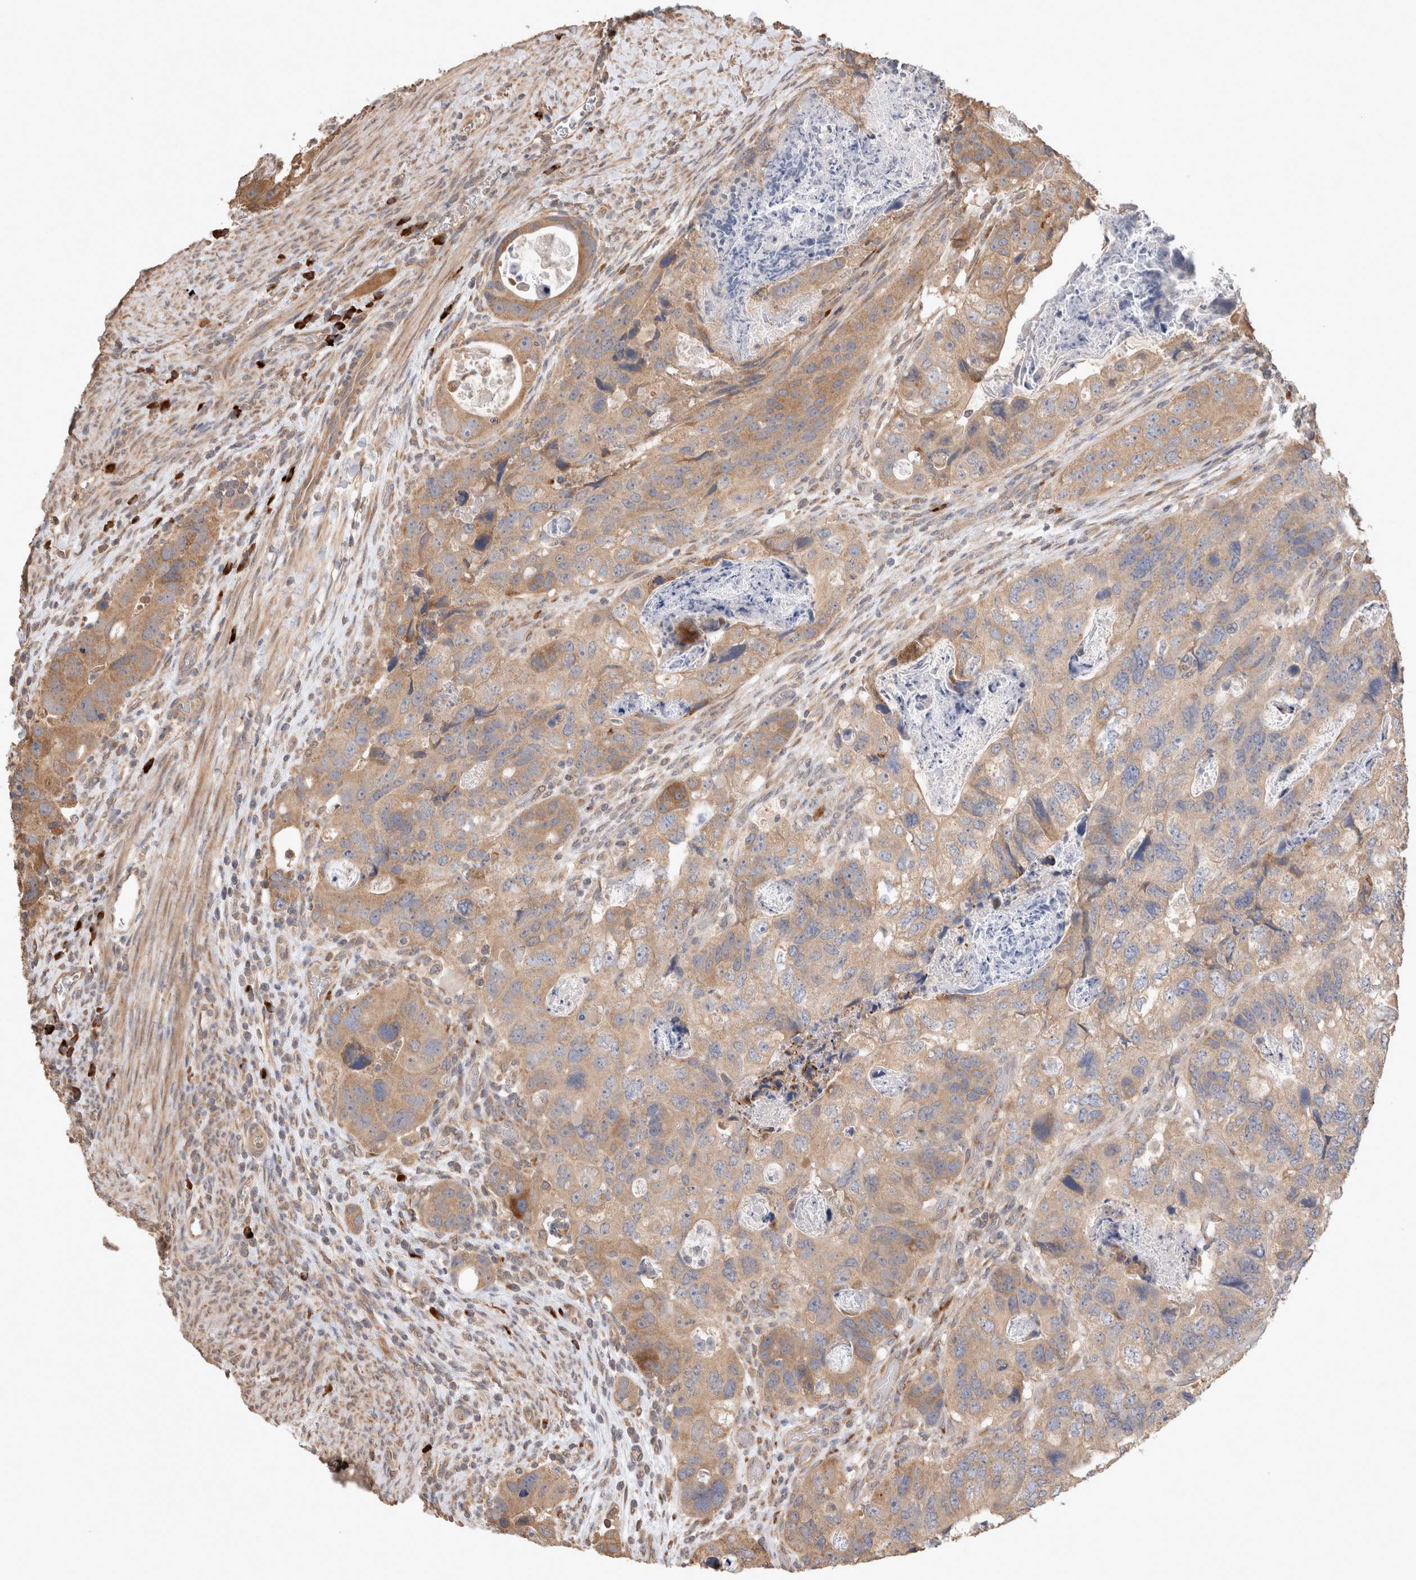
{"staining": {"intensity": "moderate", "quantity": "25%-75%", "location": "cytoplasmic/membranous"}, "tissue": "colorectal cancer", "cell_type": "Tumor cells", "image_type": "cancer", "snomed": [{"axis": "morphology", "description": "Adenocarcinoma, NOS"}, {"axis": "topography", "description": "Rectum"}], "caption": "Immunohistochemical staining of human adenocarcinoma (colorectal) demonstrates medium levels of moderate cytoplasmic/membranous protein staining in approximately 25%-75% of tumor cells.", "gene": "HROB", "patient": {"sex": "male", "age": 59}}